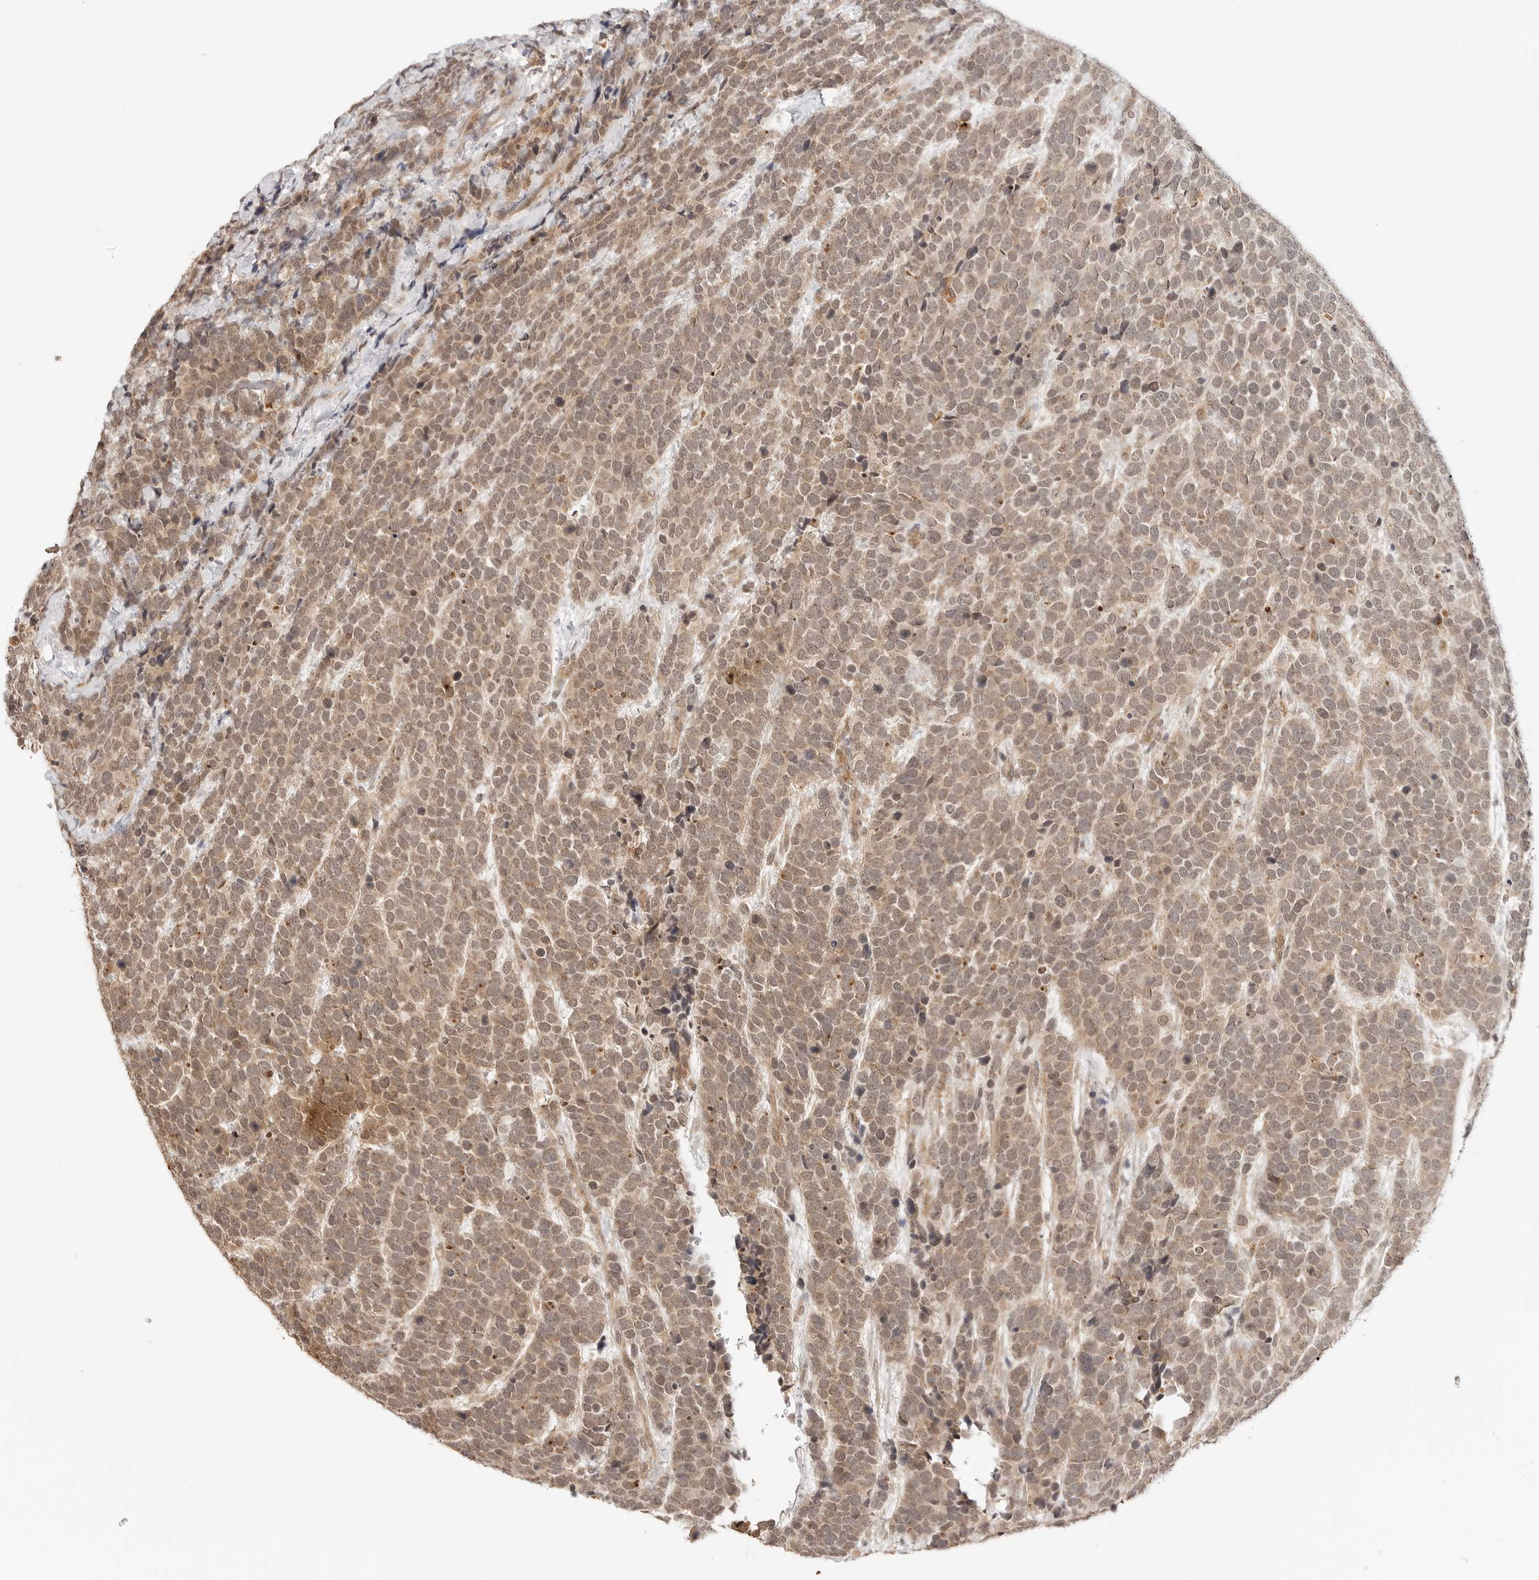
{"staining": {"intensity": "moderate", "quantity": ">75%", "location": "cytoplasmic/membranous,nuclear"}, "tissue": "urothelial cancer", "cell_type": "Tumor cells", "image_type": "cancer", "snomed": [{"axis": "morphology", "description": "Urothelial carcinoma, High grade"}, {"axis": "topography", "description": "Urinary bladder"}], "caption": "High-power microscopy captured an immunohistochemistry photomicrograph of high-grade urothelial carcinoma, revealing moderate cytoplasmic/membranous and nuclear staining in approximately >75% of tumor cells.", "gene": "GPR34", "patient": {"sex": "female", "age": 82}}